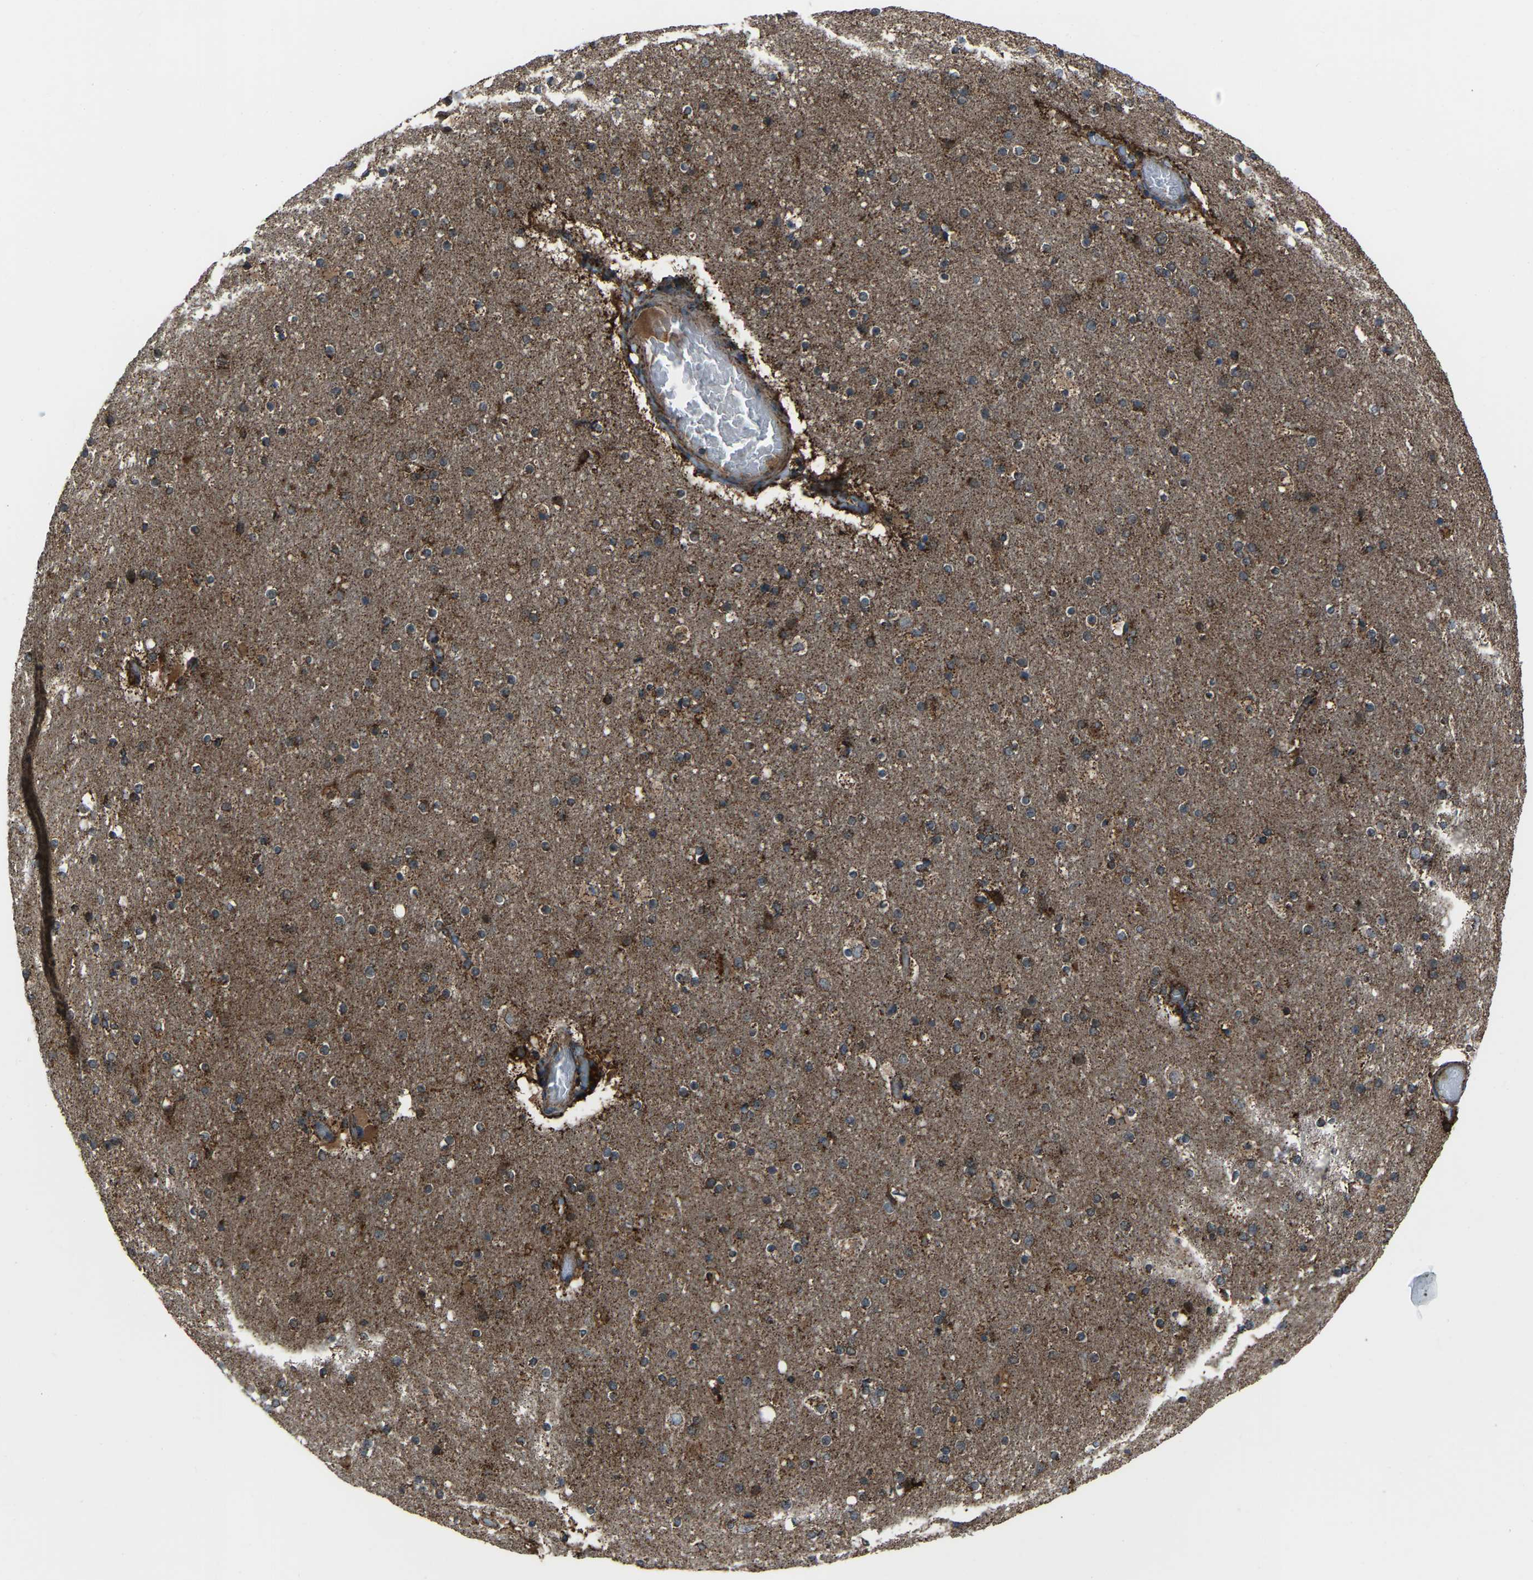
{"staining": {"intensity": "moderate", "quantity": ">75%", "location": "cytoplasmic/membranous"}, "tissue": "cerebral cortex", "cell_type": "Endothelial cells", "image_type": "normal", "snomed": [{"axis": "morphology", "description": "Normal tissue, NOS"}, {"axis": "topography", "description": "Cerebral cortex"}], "caption": "A photomicrograph of human cerebral cortex stained for a protein displays moderate cytoplasmic/membranous brown staining in endothelial cells.", "gene": "AKR1A1", "patient": {"sex": "male", "age": 57}}